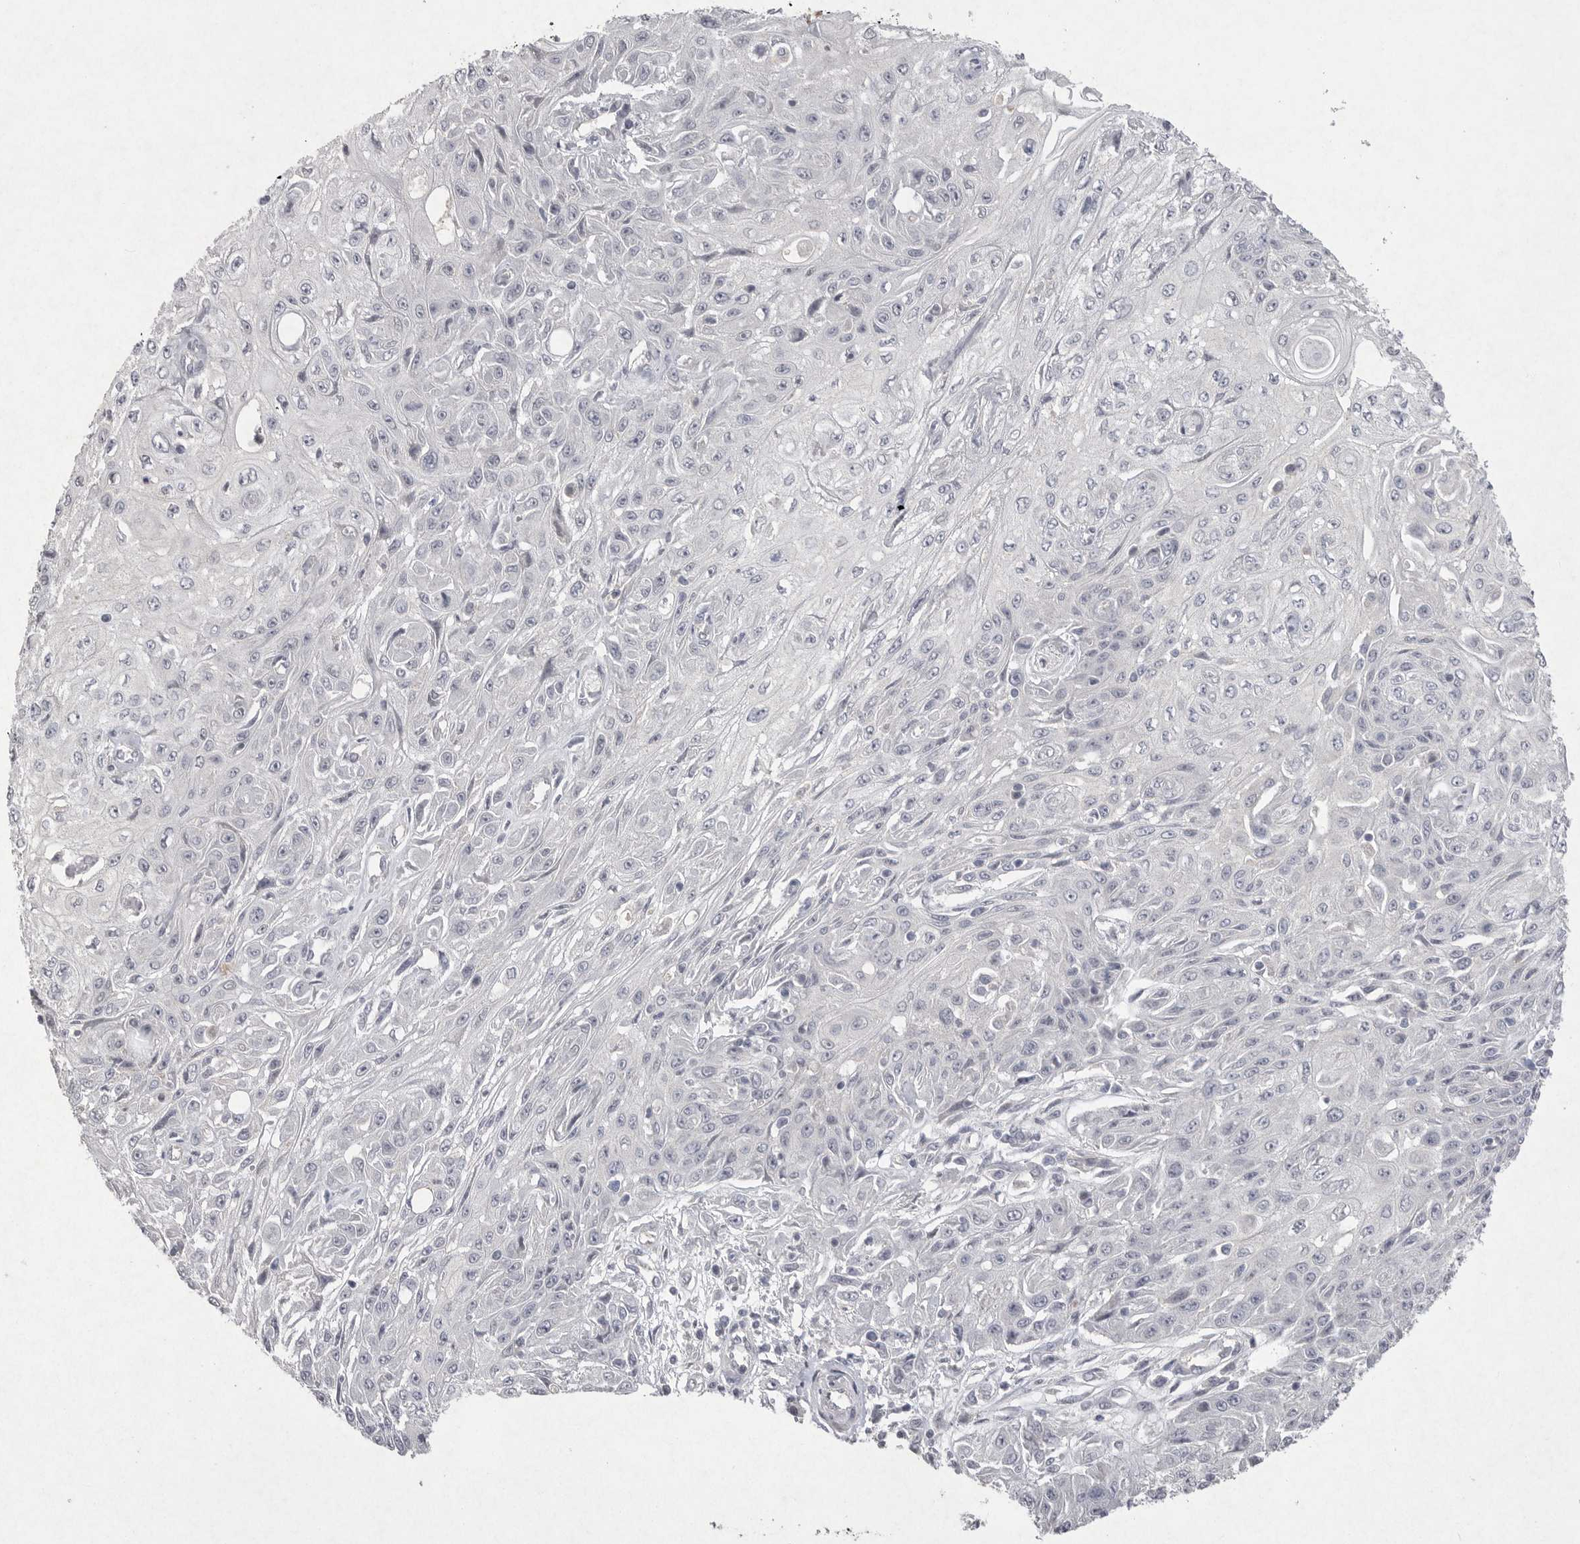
{"staining": {"intensity": "negative", "quantity": "none", "location": "none"}, "tissue": "skin cancer", "cell_type": "Tumor cells", "image_type": "cancer", "snomed": [{"axis": "morphology", "description": "Squamous cell carcinoma, NOS"}, {"axis": "morphology", "description": "Squamous cell carcinoma, metastatic, NOS"}, {"axis": "topography", "description": "Skin"}, {"axis": "topography", "description": "Lymph node"}], "caption": "A photomicrograph of human squamous cell carcinoma (skin) is negative for staining in tumor cells.", "gene": "VANGL2", "patient": {"sex": "male", "age": 75}}